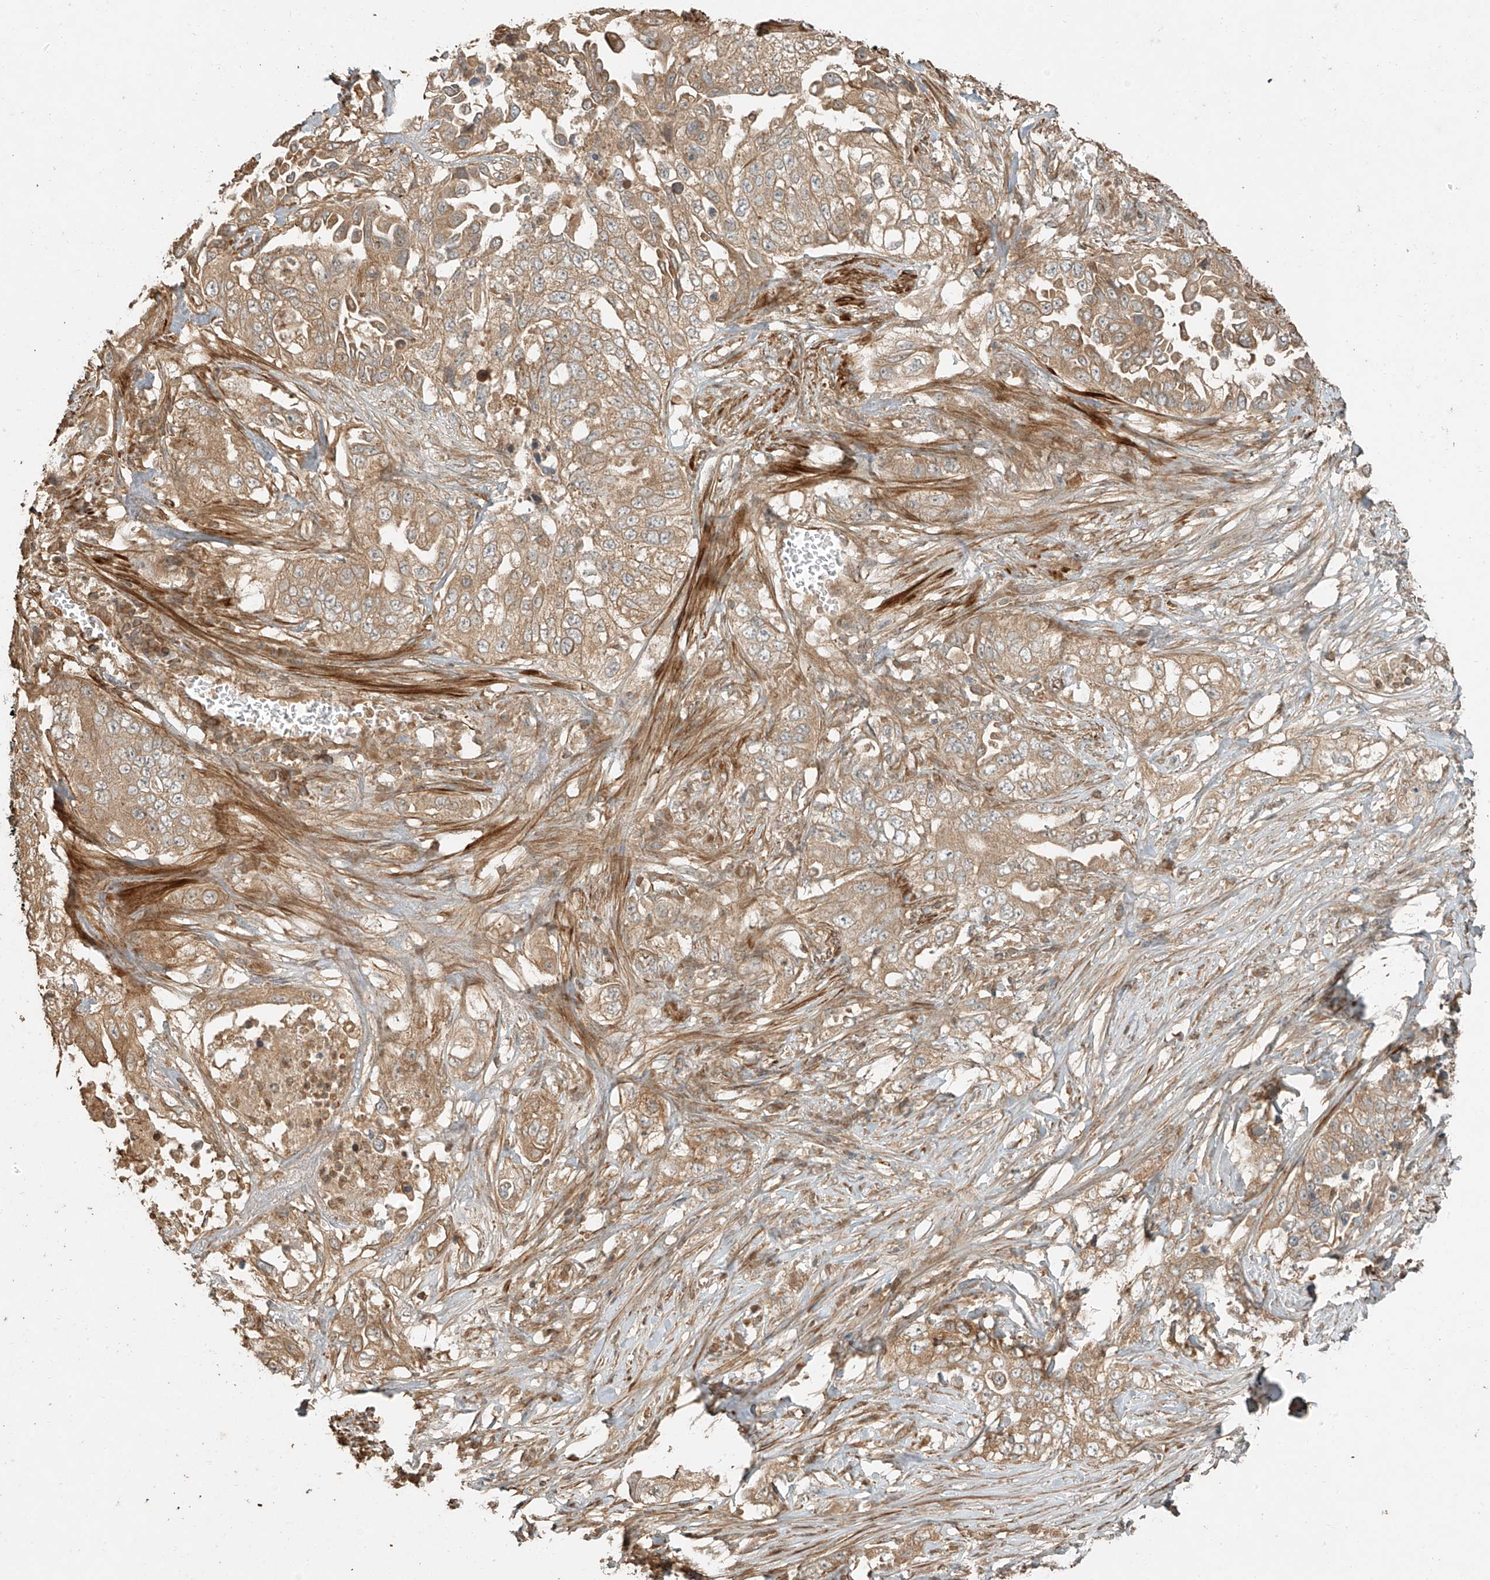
{"staining": {"intensity": "moderate", "quantity": ">75%", "location": "cytoplasmic/membranous"}, "tissue": "lung cancer", "cell_type": "Tumor cells", "image_type": "cancer", "snomed": [{"axis": "morphology", "description": "Adenocarcinoma, NOS"}, {"axis": "topography", "description": "Lung"}], "caption": "Immunohistochemistry (IHC) histopathology image of lung cancer stained for a protein (brown), which displays medium levels of moderate cytoplasmic/membranous positivity in about >75% of tumor cells.", "gene": "ANKZF1", "patient": {"sex": "female", "age": 51}}